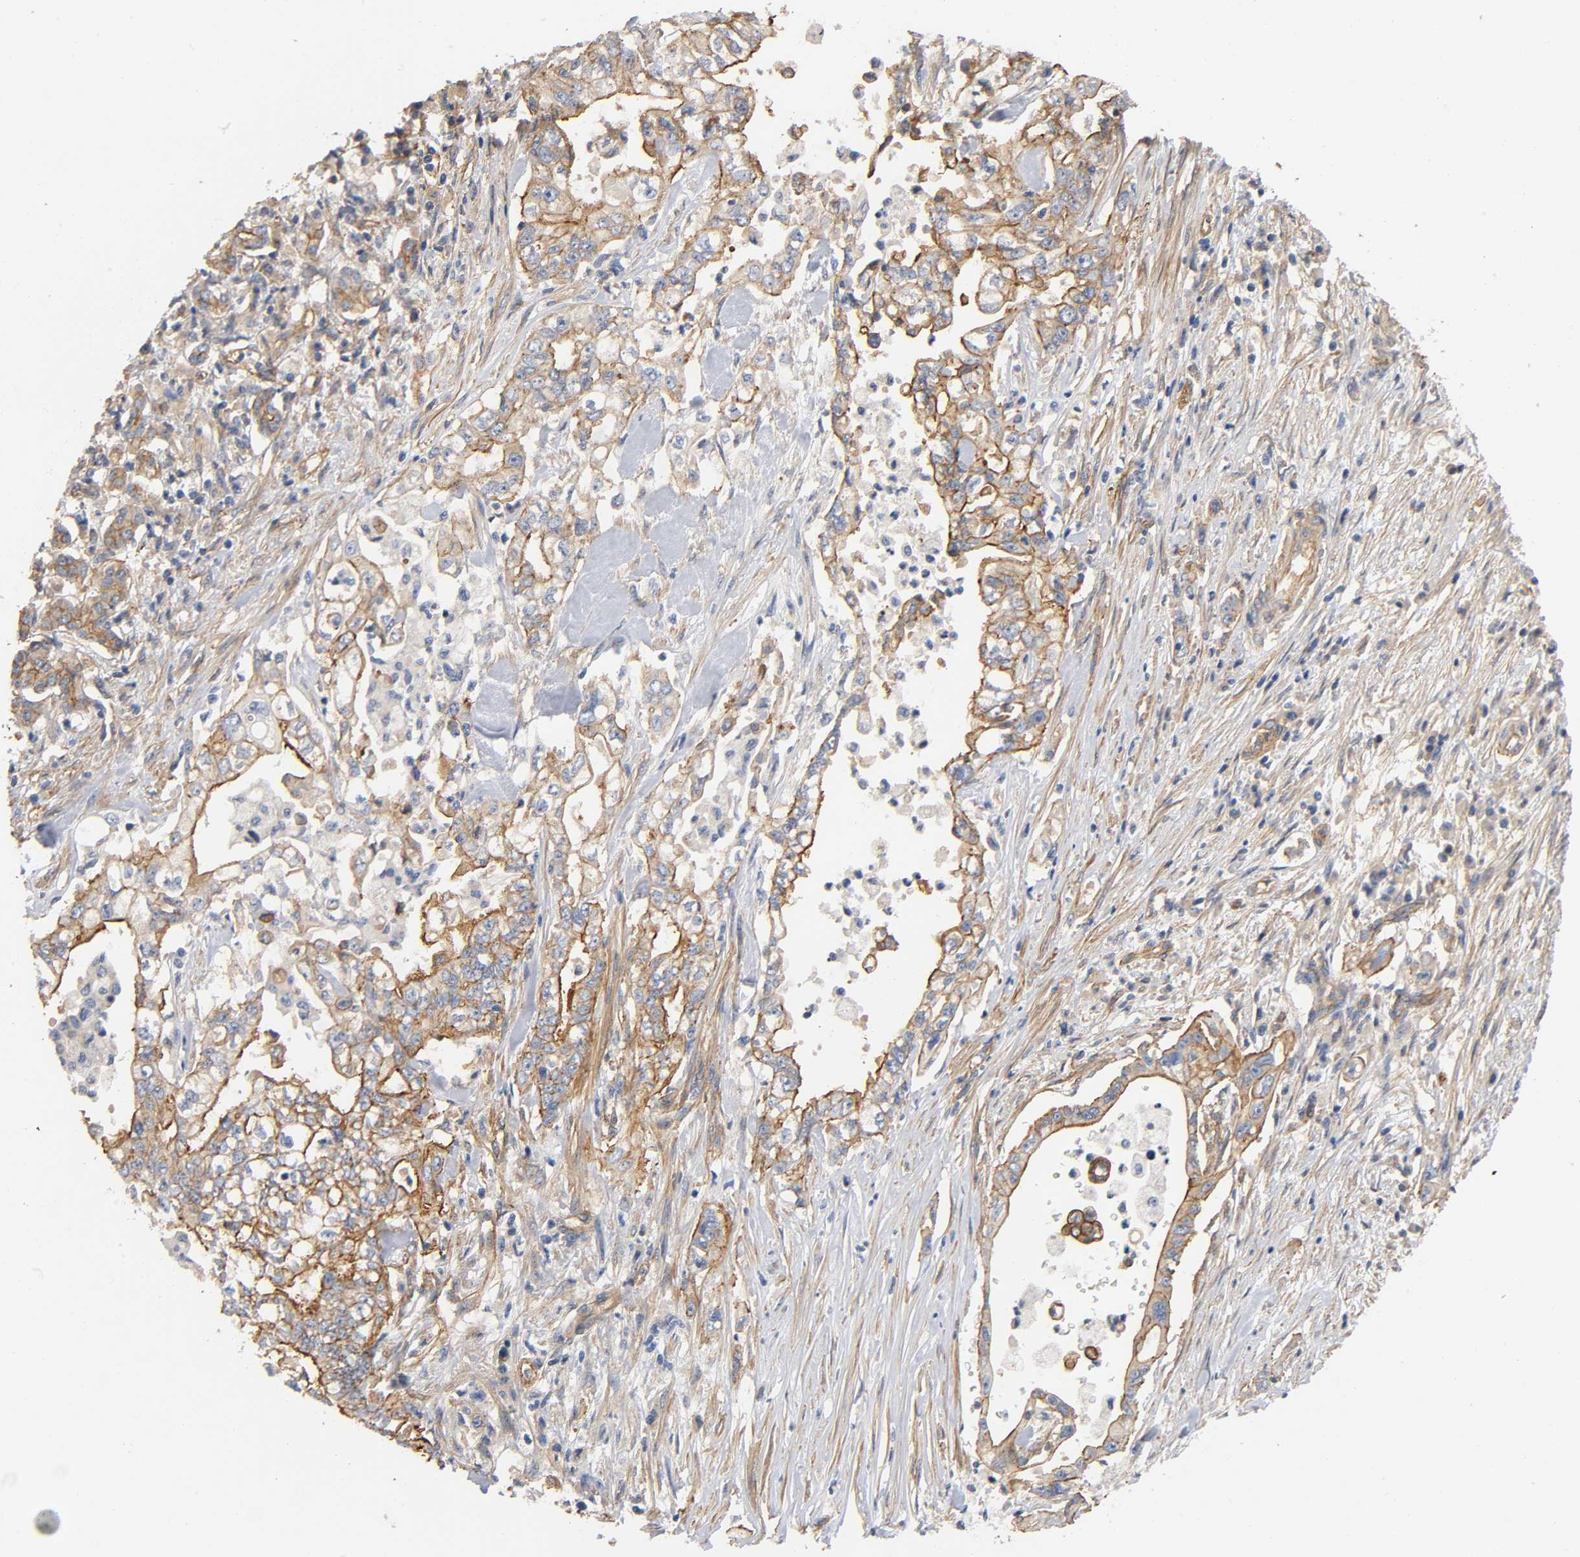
{"staining": {"intensity": "moderate", "quantity": ">75%", "location": "cytoplasmic/membranous"}, "tissue": "pancreatic cancer", "cell_type": "Tumor cells", "image_type": "cancer", "snomed": [{"axis": "morphology", "description": "Normal tissue, NOS"}, {"axis": "topography", "description": "Pancreas"}], "caption": "High-magnification brightfield microscopy of pancreatic cancer stained with DAB (3,3'-diaminobenzidine) (brown) and counterstained with hematoxylin (blue). tumor cells exhibit moderate cytoplasmic/membranous expression is present in approximately>75% of cells. Ihc stains the protein of interest in brown and the nuclei are stained blue.", "gene": "MARS1", "patient": {"sex": "male", "age": 42}}